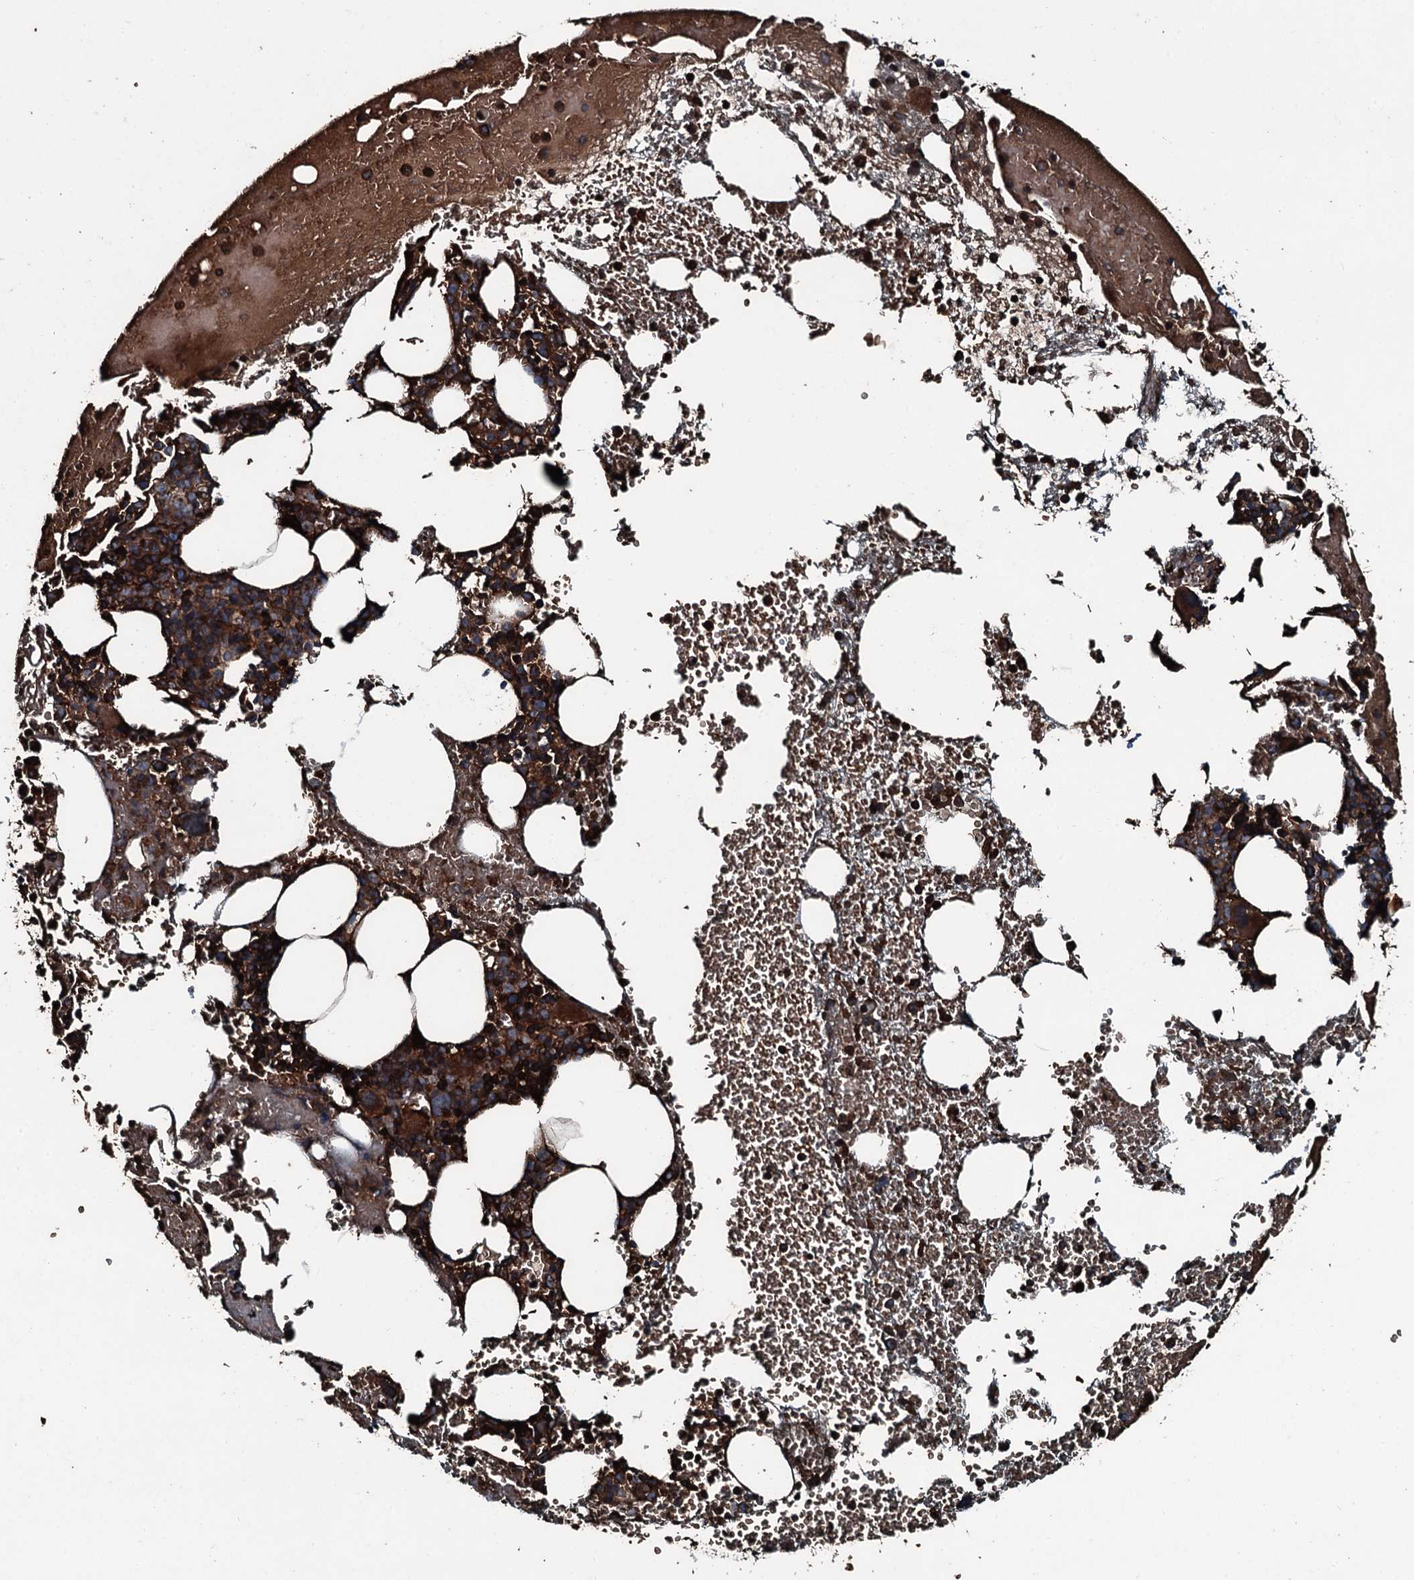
{"staining": {"intensity": "strong", "quantity": ">75%", "location": "cytoplasmic/membranous"}, "tissue": "bone marrow", "cell_type": "Hematopoietic cells", "image_type": "normal", "snomed": [{"axis": "morphology", "description": "Normal tissue, NOS"}, {"axis": "topography", "description": "Bone marrow"}], "caption": "Bone marrow stained with immunohistochemistry (IHC) exhibits strong cytoplasmic/membranous staining in about >75% of hematopoietic cells.", "gene": "TRIM7", "patient": {"sex": "male", "age": 61}}